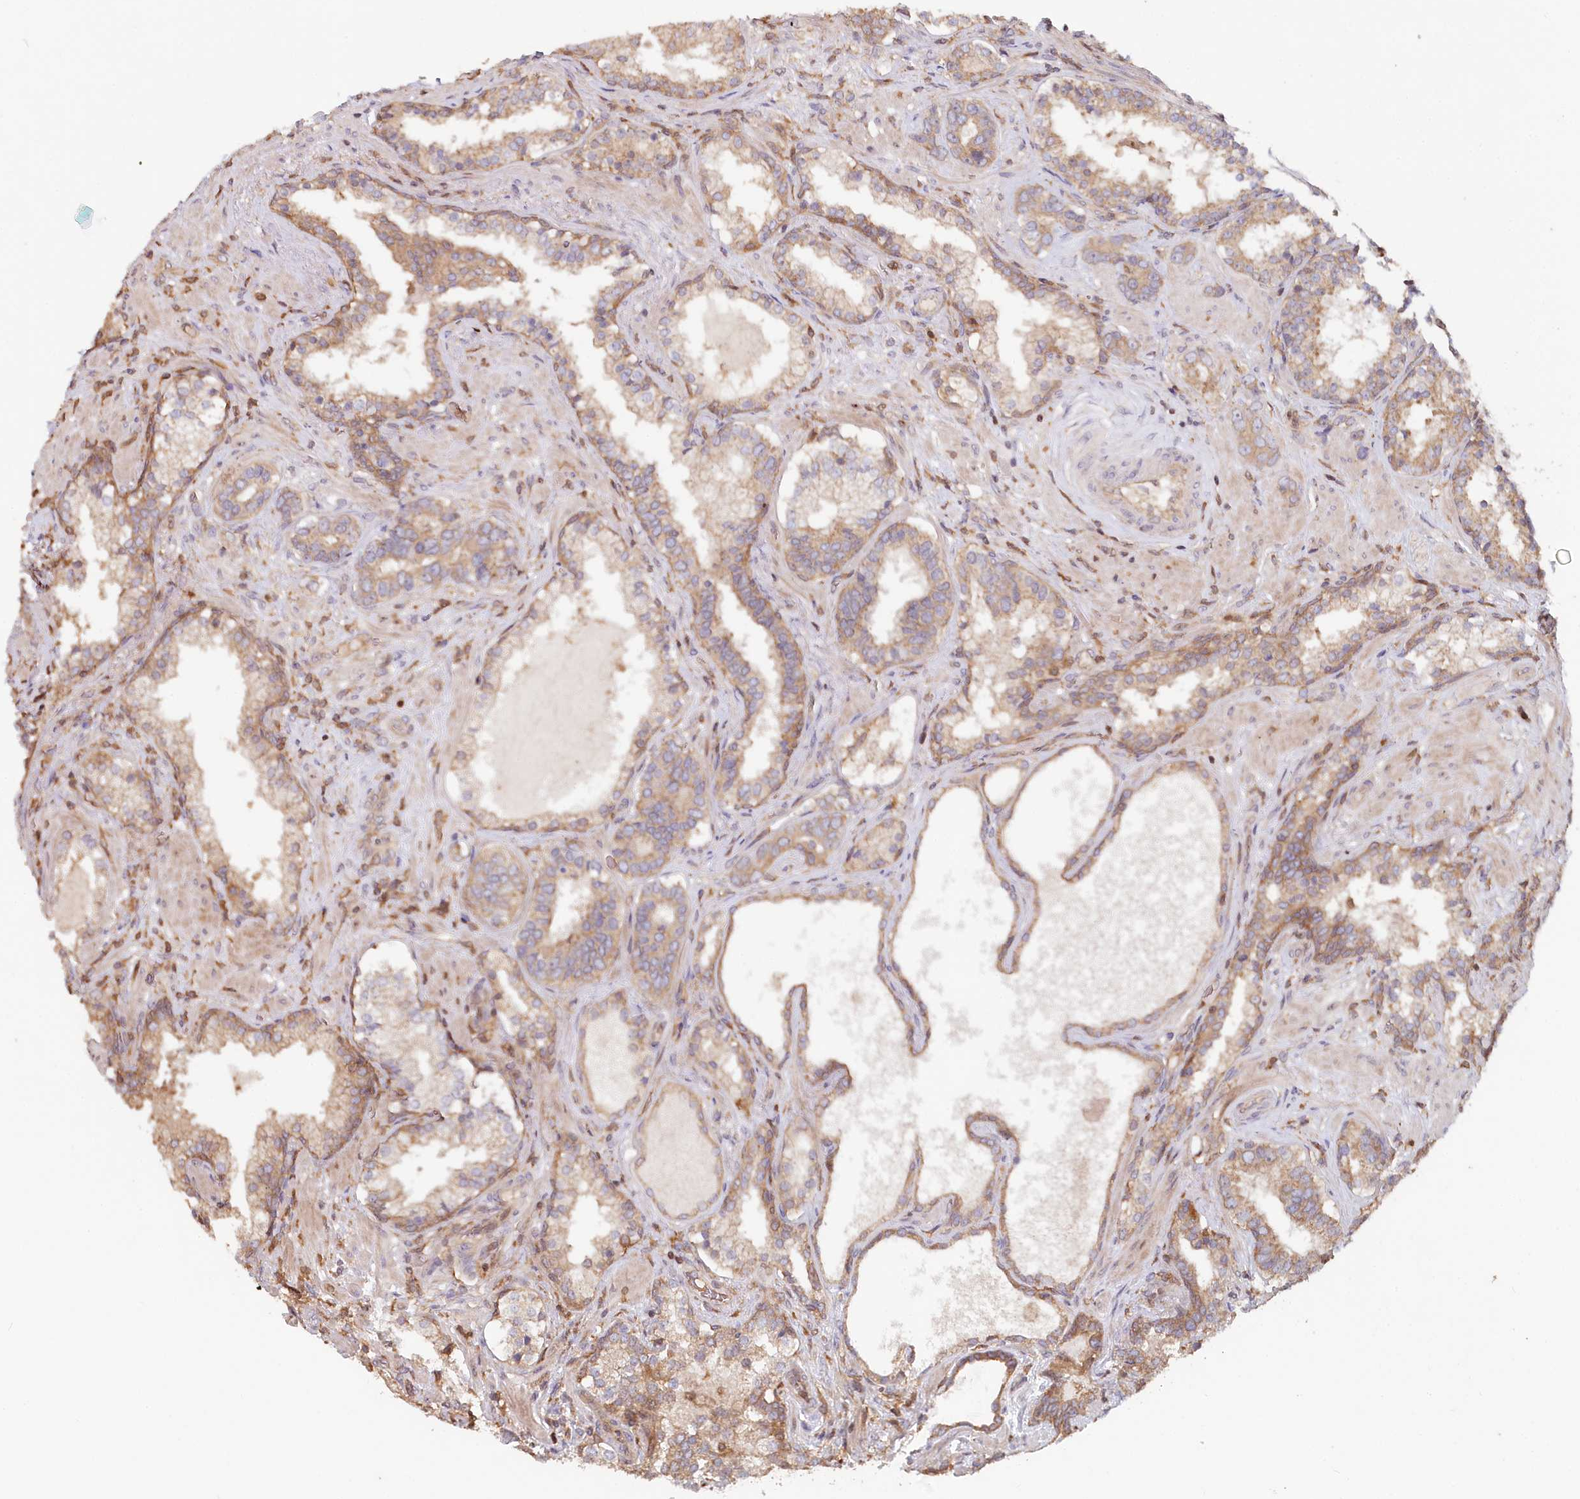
{"staining": {"intensity": "weak", "quantity": ">75%", "location": "cytoplasmic/membranous"}, "tissue": "prostate cancer", "cell_type": "Tumor cells", "image_type": "cancer", "snomed": [{"axis": "morphology", "description": "Adenocarcinoma, High grade"}, {"axis": "topography", "description": "Prostate"}], "caption": "Immunohistochemical staining of prostate cancer exhibits low levels of weak cytoplasmic/membranous staining in about >75% of tumor cells.", "gene": "HAL", "patient": {"sex": "male", "age": 58}}